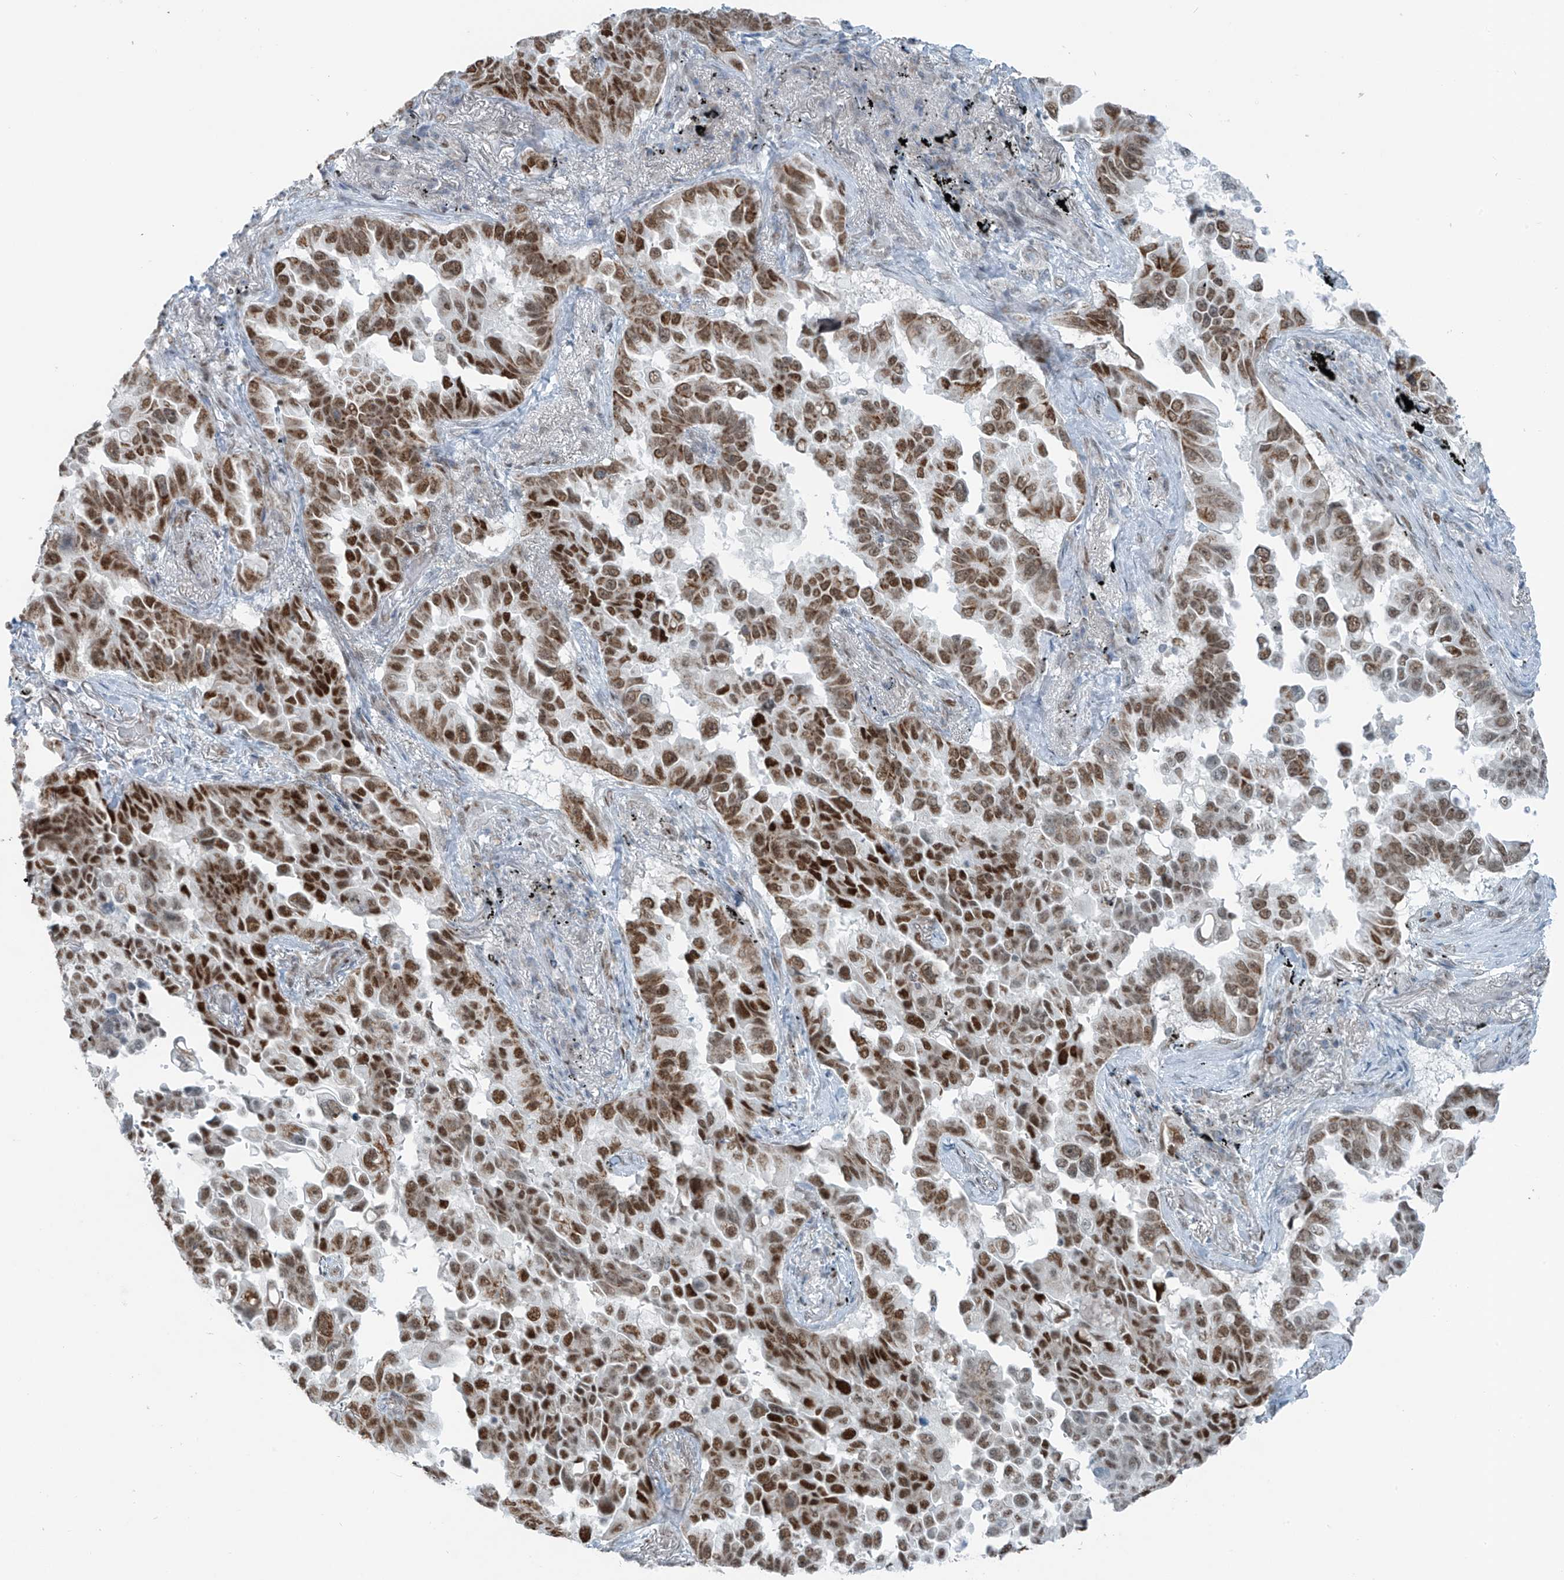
{"staining": {"intensity": "strong", "quantity": ">75%", "location": "nuclear"}, "tissue": "lung cancer", "cell_type": "Tumor cells", "image_type": "cancer", "snomed": [{"axis": "morphology", "description": "Adenocarcinoma, NOS"}, {"axis": "topography", "description": "Lung"}], "caption": "Strong nuclear protein expression is appreciated in approximately >75% of tumor cells in lung adenocarcinoma. (DAB = brown stain, brightfield microscopy at high magnification).", "gene": "WRNIP1", "patient": {"sex": "female", "age": 67}}